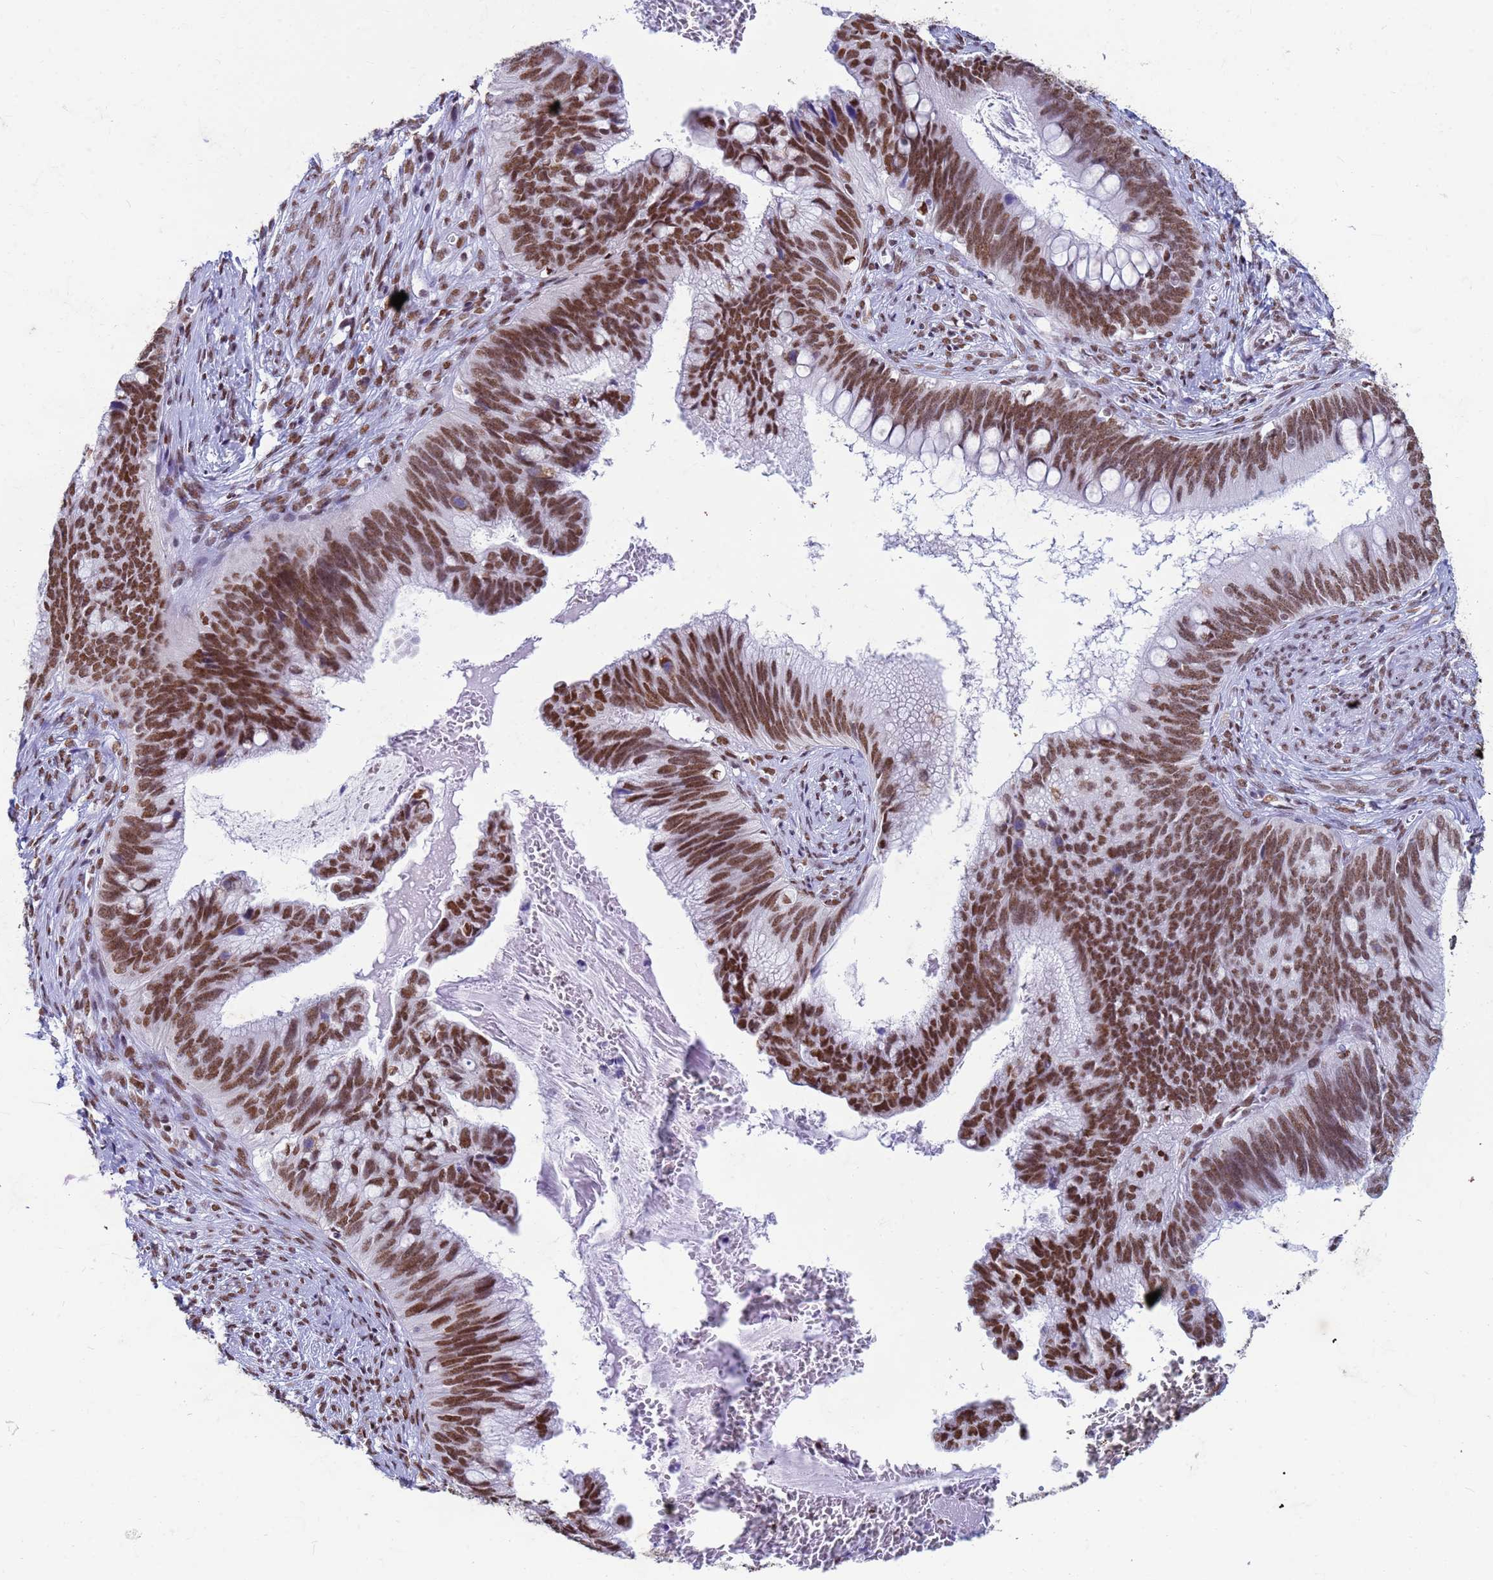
{"staining": {"intensity": "strong", "quantity": ">75%", "location": "nuclear"}, "tissue": "cervical cancer", "cell_type": "Tumor cells", "image_type": "cancer", "snomed": [{"axis": "morphology", "description": "Adenocarcinoma, NOS"}, {"axis": "topography", "description": "Cervix"}], "caption": "Cervical adenocarcinoma was stained to show a protein in brown. There is high levels of strong nuclear staining in about >75% of tumor cells. (IHC, brightfield microscopy, high magnification).", "gene": "FAM170B", "patient": {"sex": "female", "age": 42}}